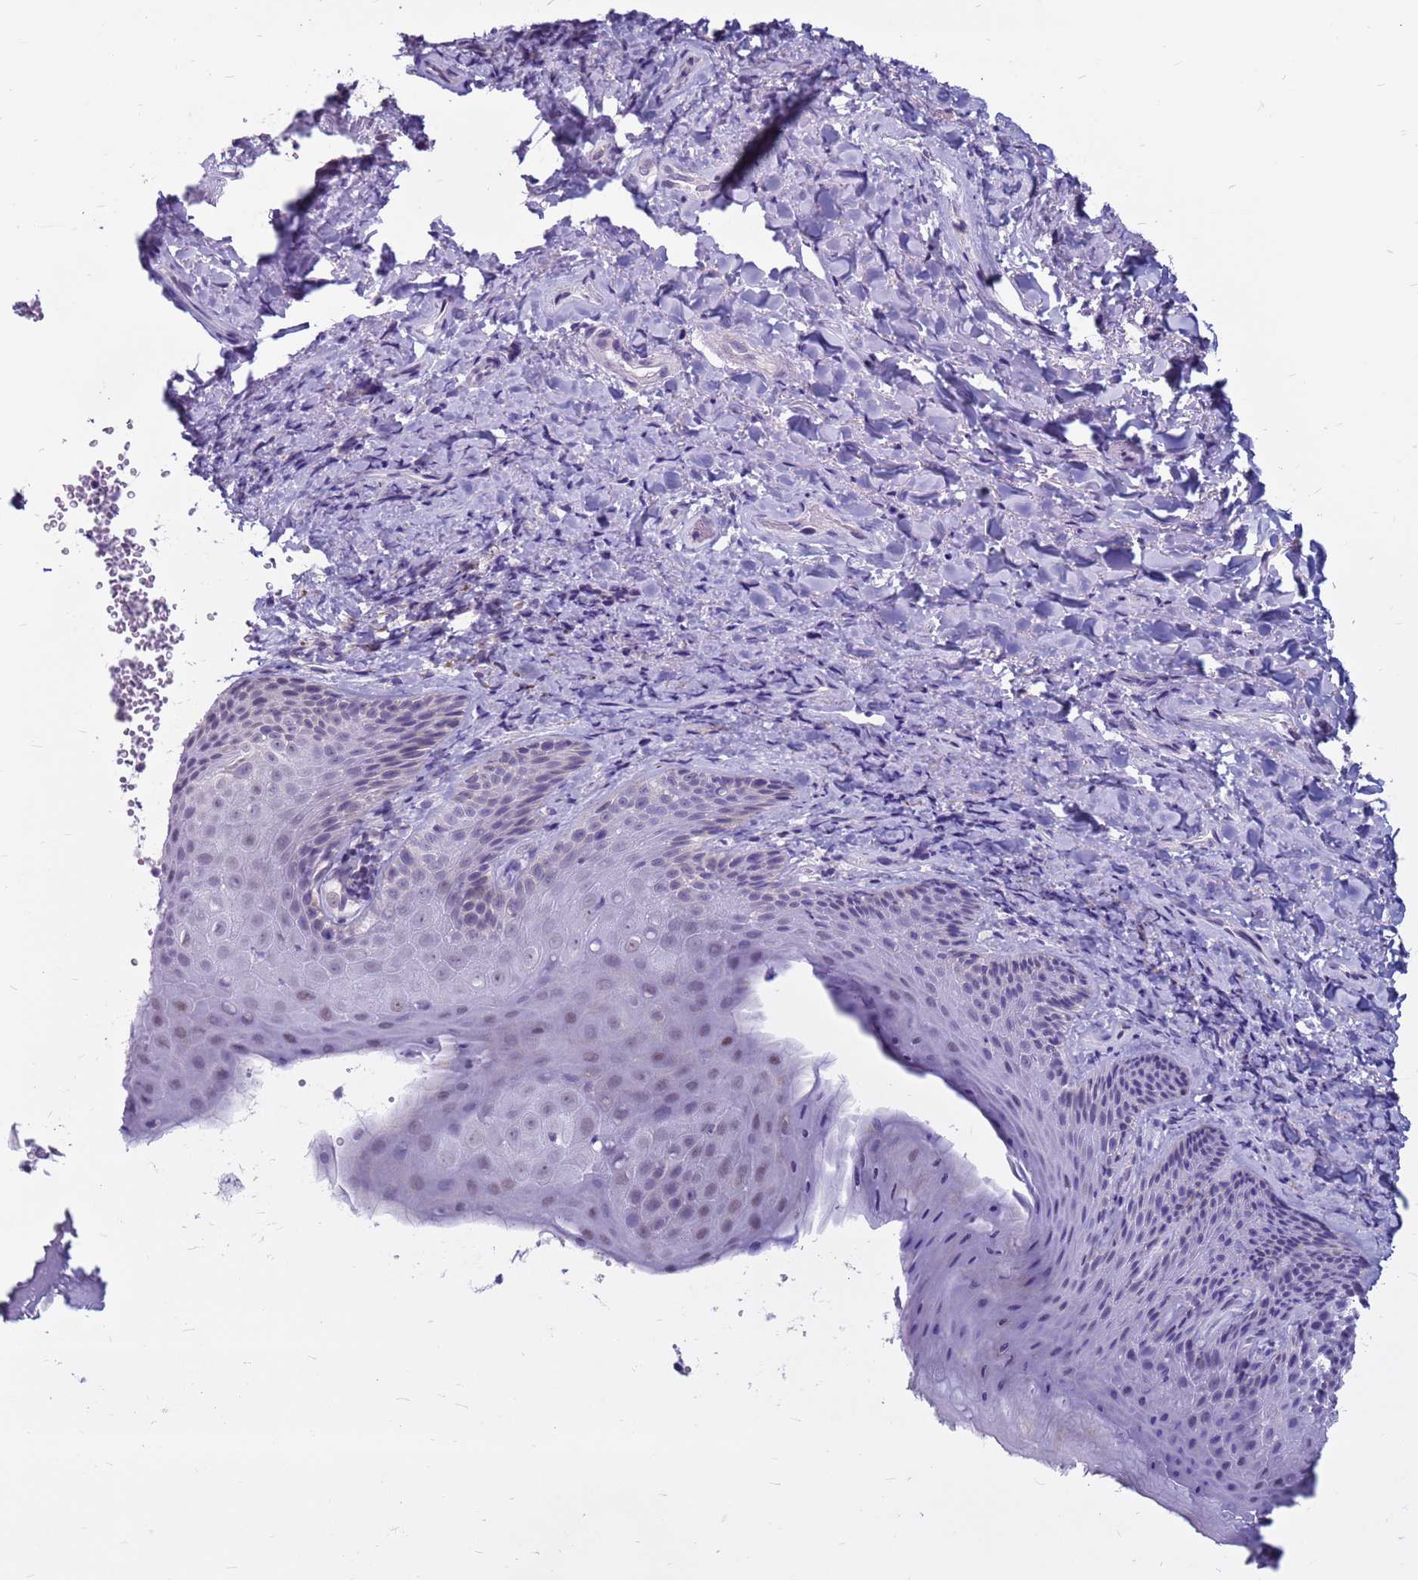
{"staining": {"intensity": "weak", "quantity": "<25%", "location": "nuclear"}, "tissue": "skin", "cell_type": "Epidermal cells", "image_type": "normal", "snomed": [{"axis": "morphology", "description": "Normal tissue, NOS"}, {"axis": "topography", "description": "Anal"}], "caption": "The histopathology image shows no staining of epidermal cells in unremarkable skin.", "gene": "CDK2AP2", "patient": {"sex": "female", "age": 89}}